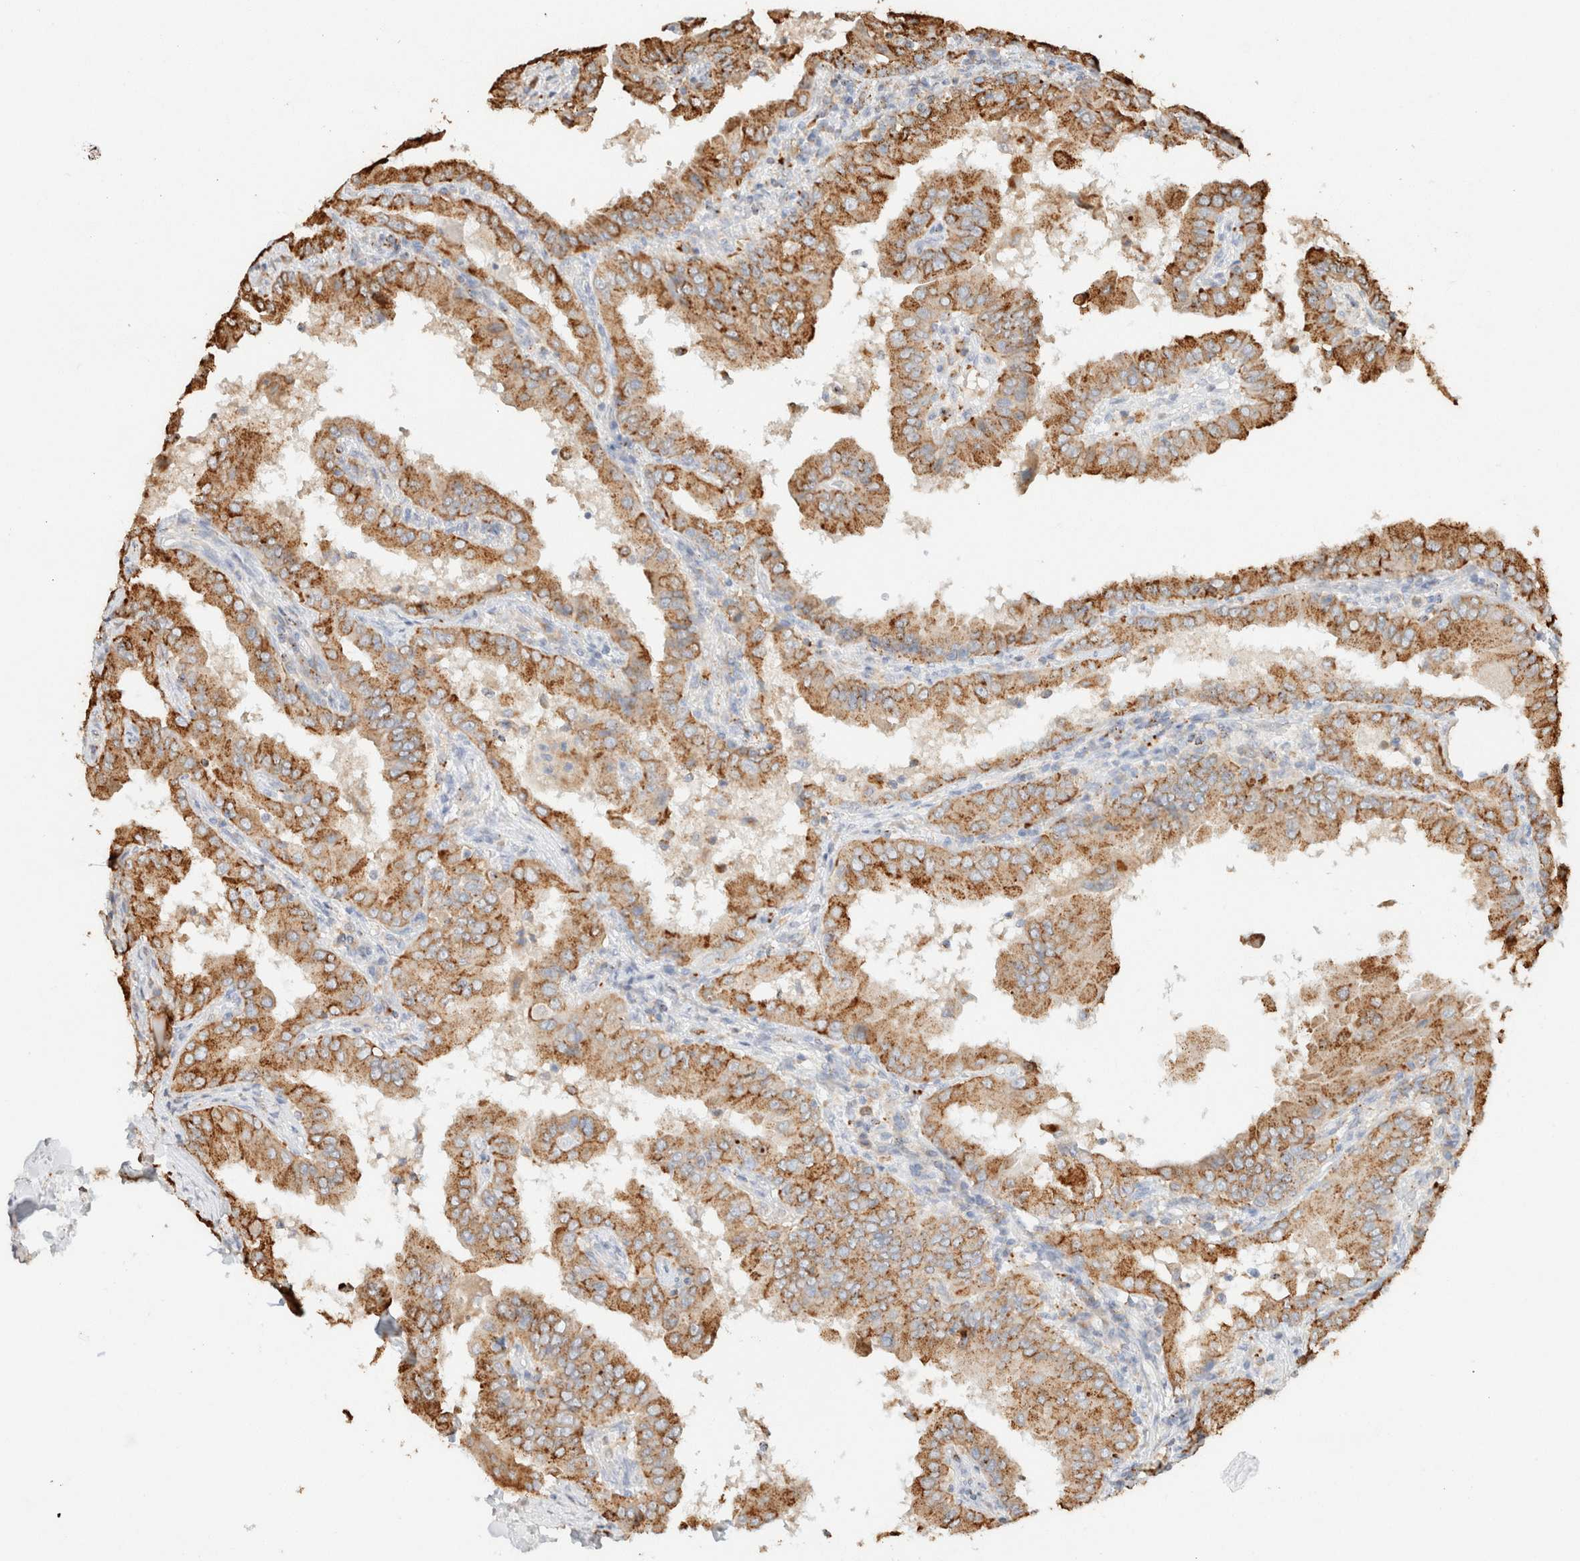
{"staining": {"intensity": "moderate", "quantity": ">75%", "location": "cytoplasmic/membranous"}, "tissue": "thyroid cancer", "cell_type": "Tumor cells", "image_type": "cancer", "snomed": [{"axis": "morphology", "description": "Papillary adenocarcinoma, NOS"}, {"axis": "topography", "description": "Thyroid gland"}], "caption": "Human thyroid papillary adenocarcinoma stained for a protein (brown) exhibits moderate cytoplasmic/membranous positive expression in about >75% of tumor cells.", "gene": "CTSC", "patient": {"sex": "male", "age": 33}}